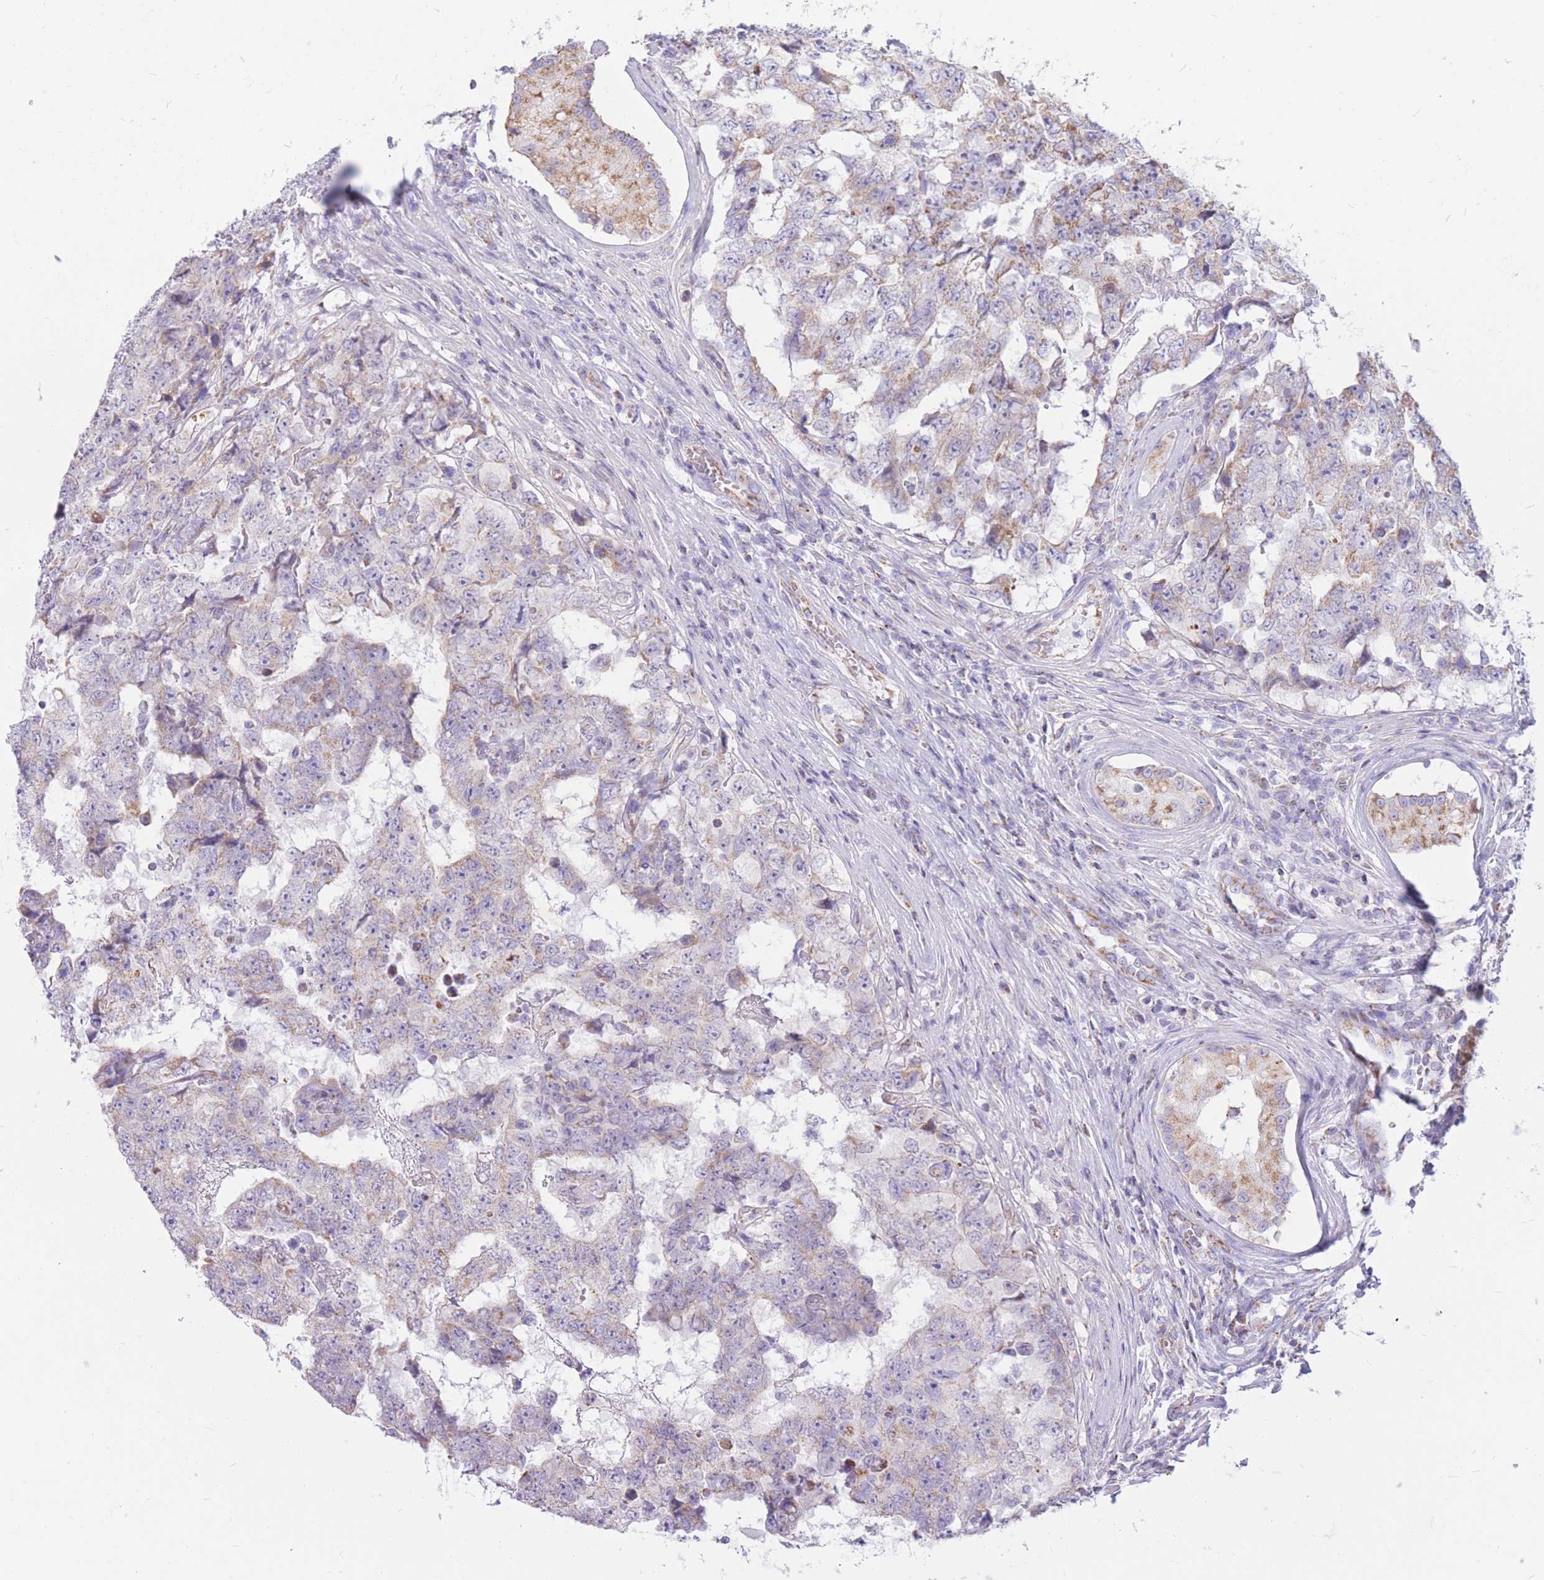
{"staining": {"intensity": "weak", "quantity": "25%-75%", "location": "cytoplasmic/membranous"}, "tissue": "testis cancer", "cell_type": "Tumor cells", "image_type": "cancer", "snomed": [{"axis": "morphology", "description": "Carcinoma, Embryonal, NOS"}, {"axis": "topography", "description": "Testis"}], "caption": "The photomicrograph exhibits staining of testis cancer (embryonal carcinoma), revealing weak cytoplasmic/membranous protein expression (brown color) within tumor cells.", "gene": "PCSK1", "patient": {"sex": "male", "age": 25}}